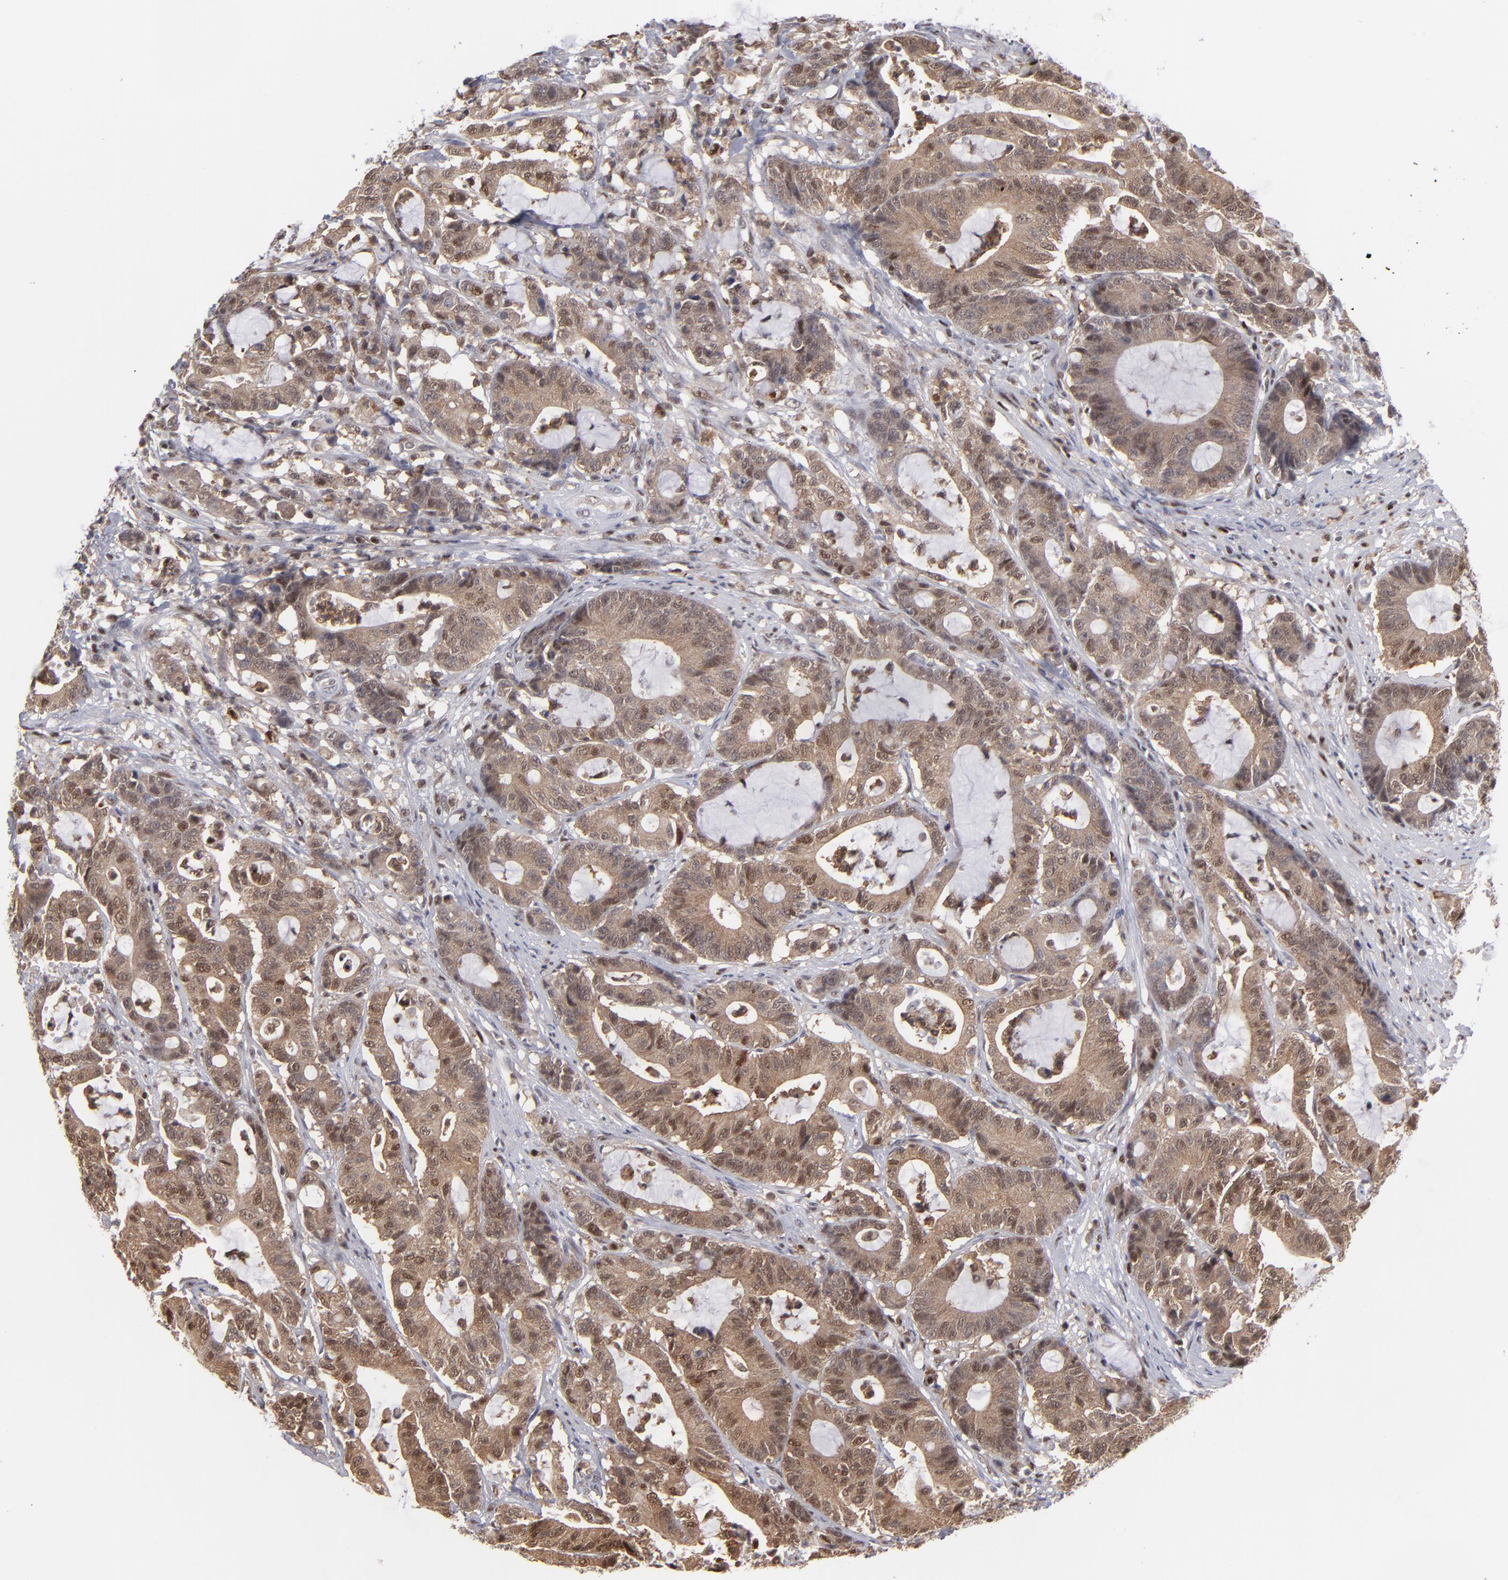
{"staining": {"intensity": "moderate", "quantity": ">75%", "location": "cytoplasmic/membranous,nuclear"}, "tissue": "colorectal cancer", "cell_type": "Tumor cells", "image_type": "cancer", "snomed": [{"axis": "morphology", "description": "Adenocarcinoma, NOS"}, {"axis": "topography", "description": "Colon"}], "caption": "IHC histopathology image of neoplastic tissue: colorectal adenocarcinoma stained using immunohistochemistry displays medium levels of moderate protein expression localized specifically in the cytoplasmic/membranous and nuclear of tumor cells, appearing as a cytoplasmic/membranous and nuclear brown color.", "gene": "GSR", "patient": {"sex": "female", "age": 84}}